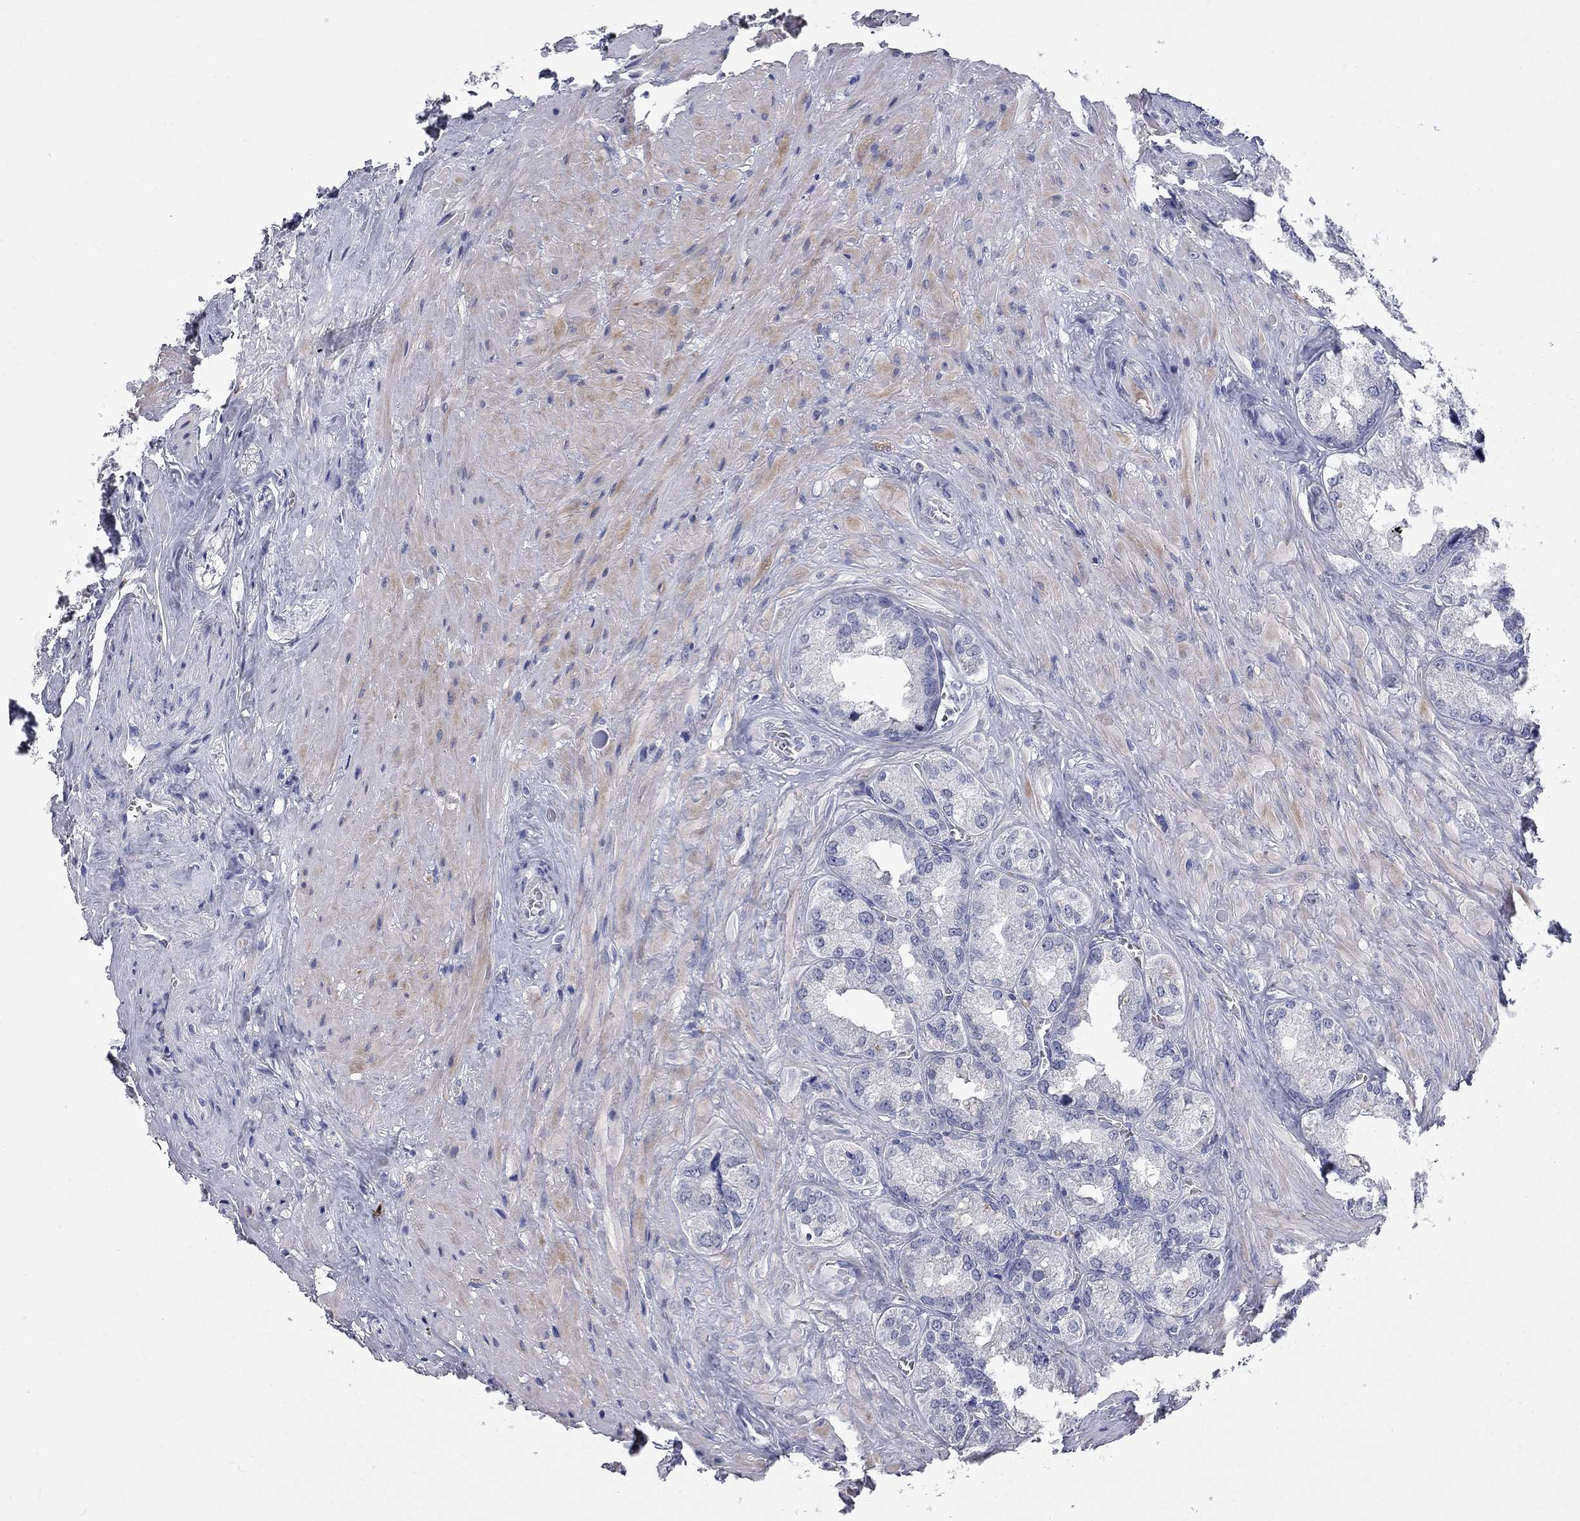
{"staining": {"intensity": "negative", "quantity": "none", "location": "none"}, "tissue": "seminal vesicle", "cell_type": "Glandular cells", "image_type": "normal", "snomed": [{"axis": "morphology", "description": "Normal tissue, NOS"}, {"axis": "topography", "description": "Seminal veicle"}], "caption": "There is no significant staining in glandular cells of seminal vesicle. (DAB IHC, high magnification).", "gene": "FAM221B", "patient": {"sex": "male", "age": 72}}